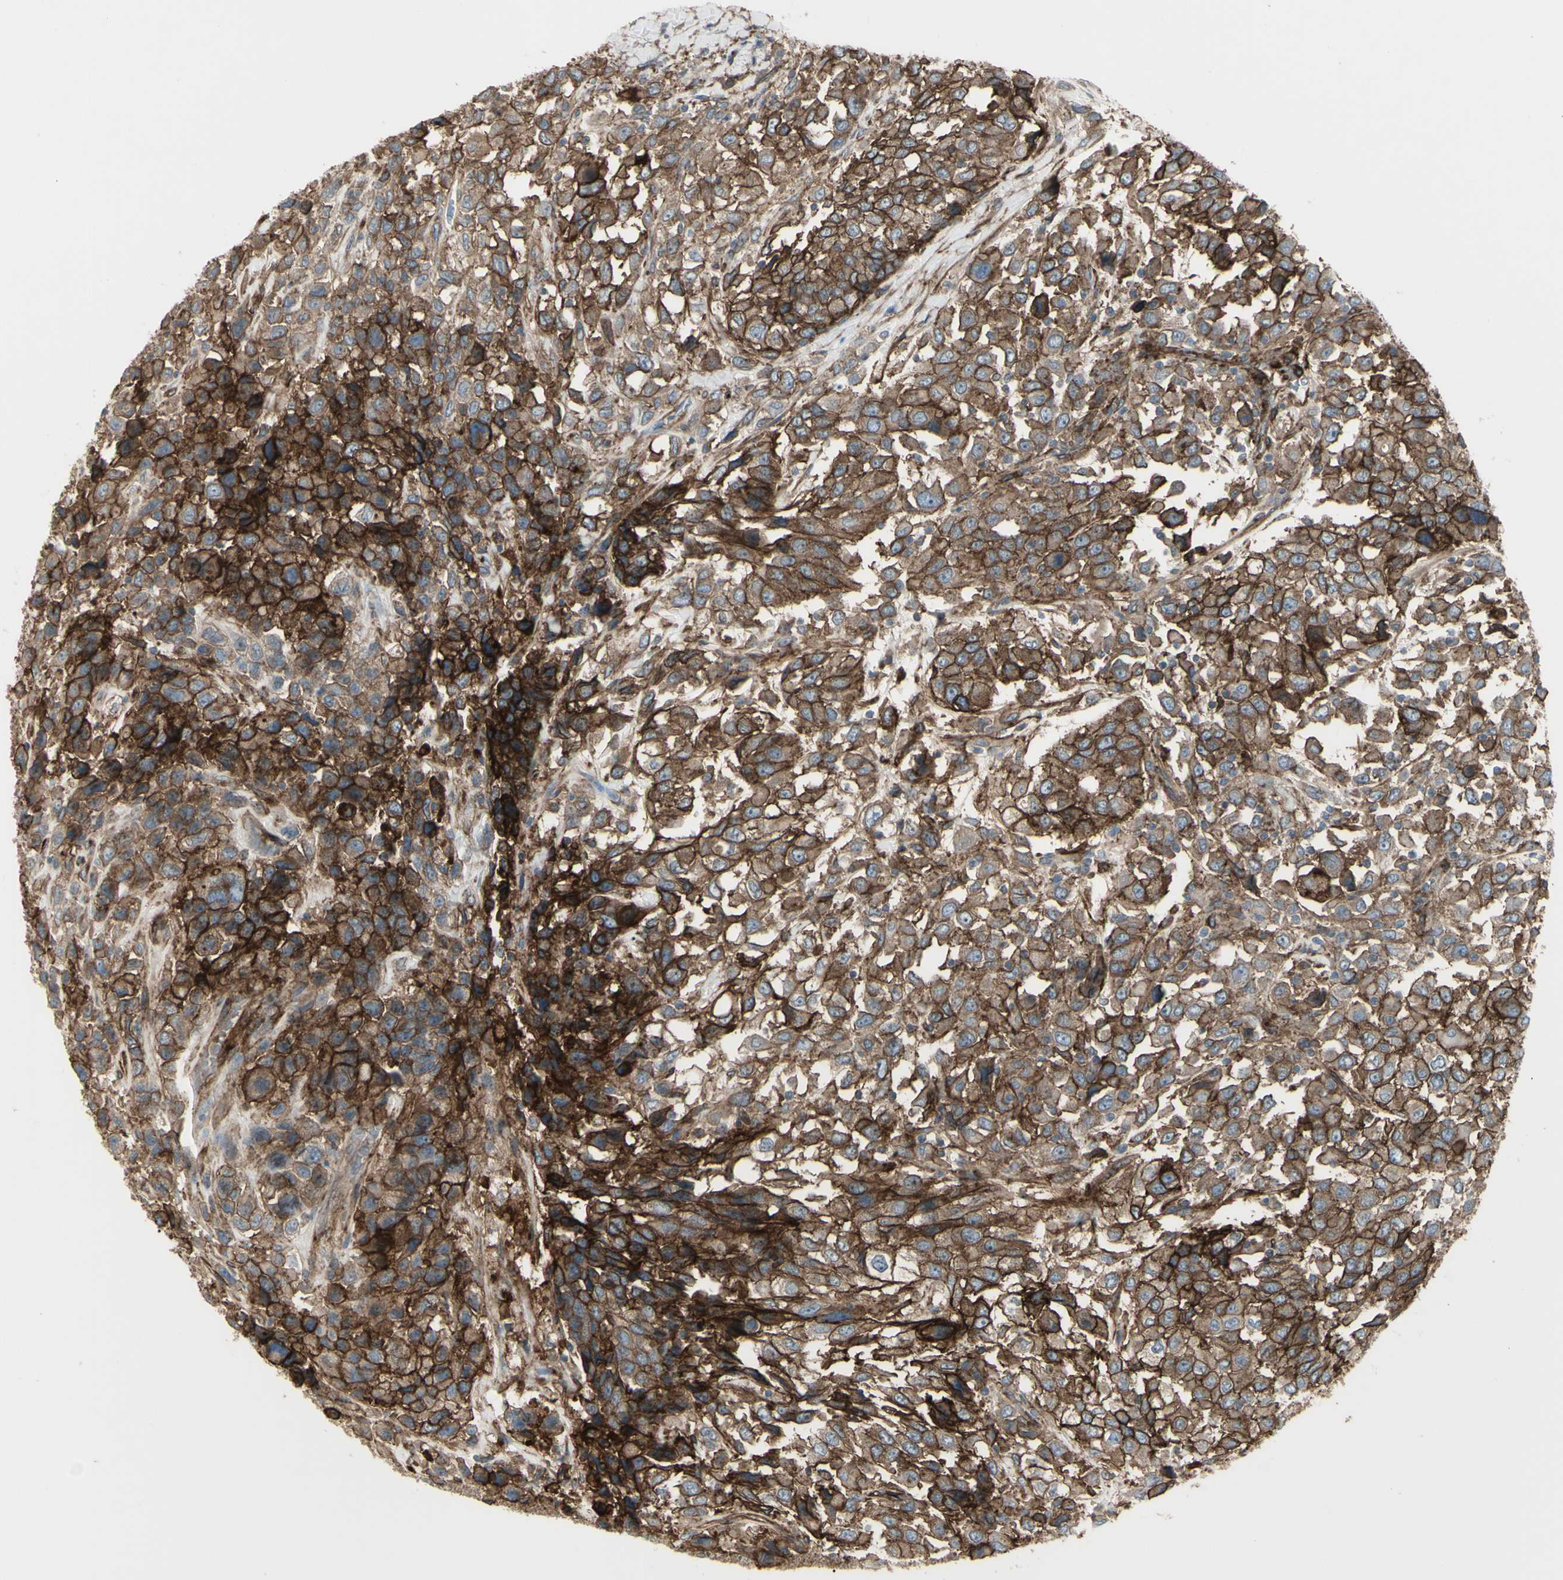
{"staining": {"intensity": "moderate", "quantity": ">75%", "location": "cytoplasmic/membranous"}, "tissue": "urothelial cancer", "cell_type": "Tumor cells", "image_type": "cancer", "snomed": [{"axis": "morphology", "description": "Urothelial carcinoma, High grade"}, {"axis": "topography", "description": "Urinary bladder"}], "caption": "Immunohistochemistry (DAB) staining of urothelial cancer shows moderate cytoplasmic/membranous protein staining in about >75% of tumor cells. Nuclei are stained in blue.", "gene": "CD276", "patient": {"sex": "female", "age": 80}}